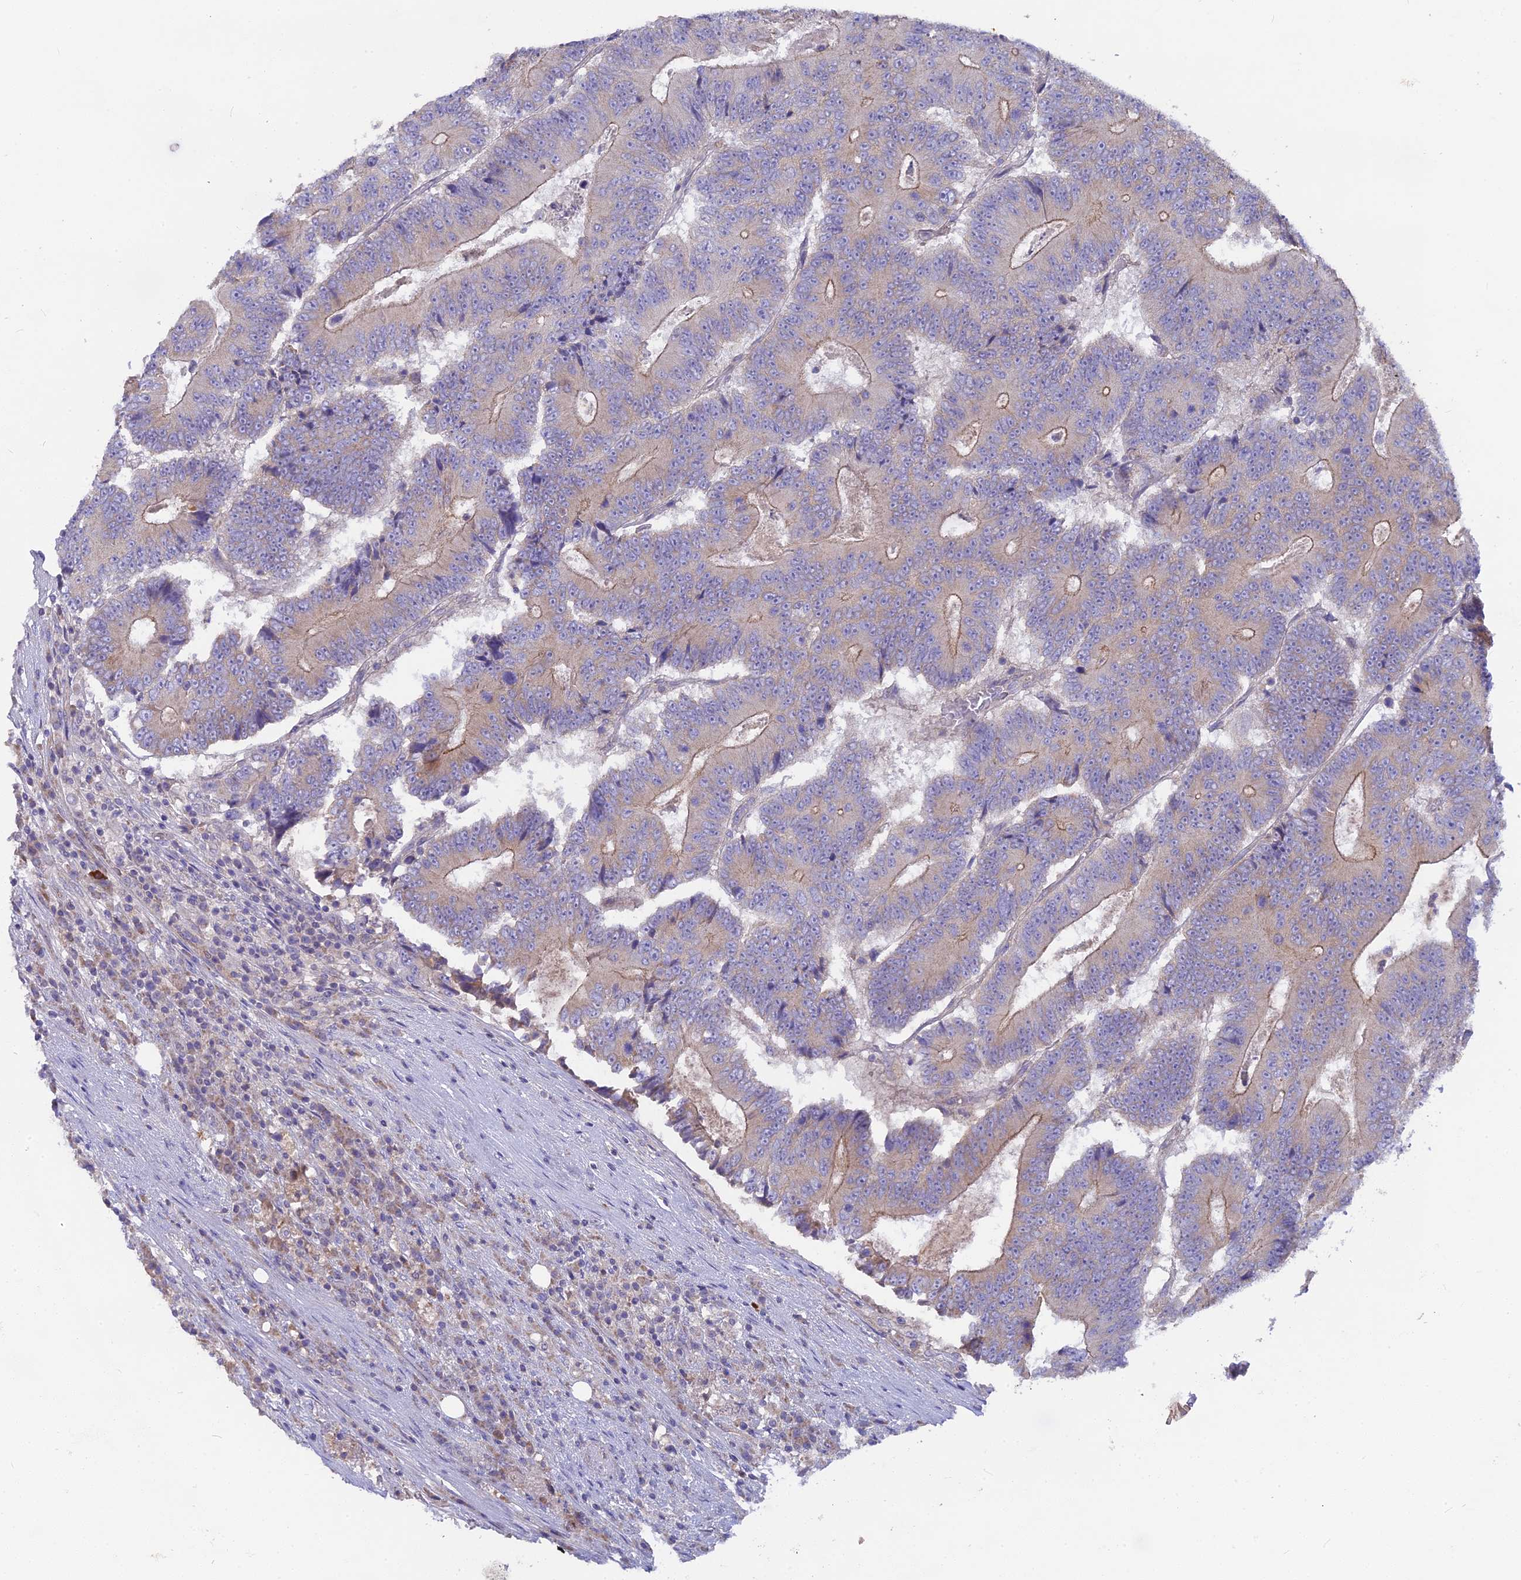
{"staining": {"intensity": "moderate", "quantity": "<25%", "location": "cytoplasmic/membranous"}, "tissue": "colorectal cancer", "cell_type": "Tumor cells", "image_type": "cancer", "snomed": [{"axis": "morphology", "description": "Adenocarcinoma, NOS"}, {"axis": "topography", "description": "Colon"}], "caption": "Tumor cells exhibit low levels of moderate cytoplasmic/membranous positivity in approximately <25% of cells in colorectal adenocarcinoma.", "gene": "PZP", "patient": {"sex": "male", "age": 83}}